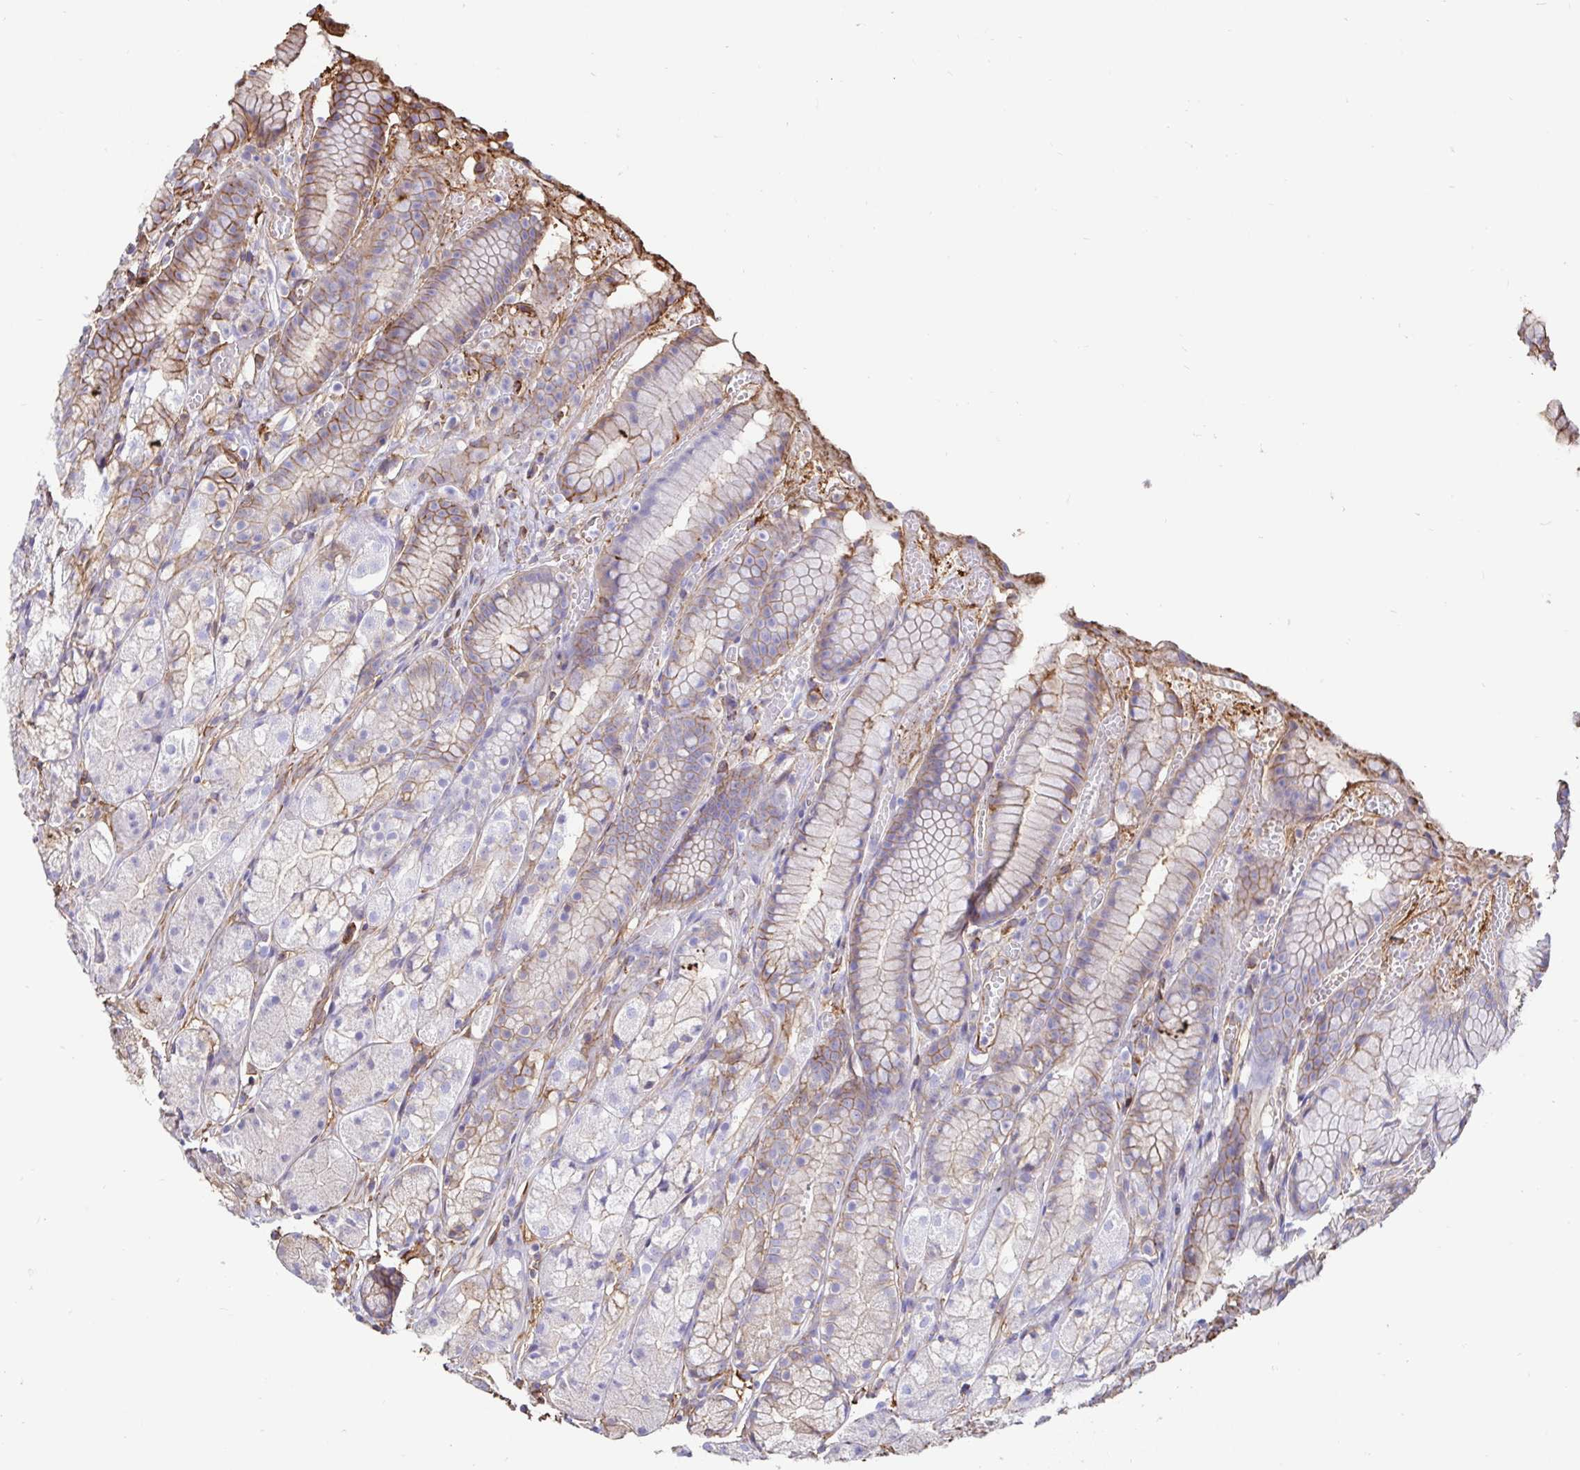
{"staining": {"intensity": "moderate", "quantity": "25%-75%", "location": "cytoplasmic/membranous"}, "tissue": "stomach", "cell_type": "Glandular cells", "image_type": "normal", "snomed": [{"axis": "morphology", "description": "Normal tissue, NOS"}, {"axis": "topography", "description": "Smooth muscle"}, {"axis": "topography", "description": "Stomach"}], "caption": "About 25%-75% of glandular cells in benign human stomach exhibit moderate cytoplasmic/membranous protein staining as visualized by brown immunohistochemical staining.", "gene": "ANXA2", "patient": {"sex": "male", "age": 70}}